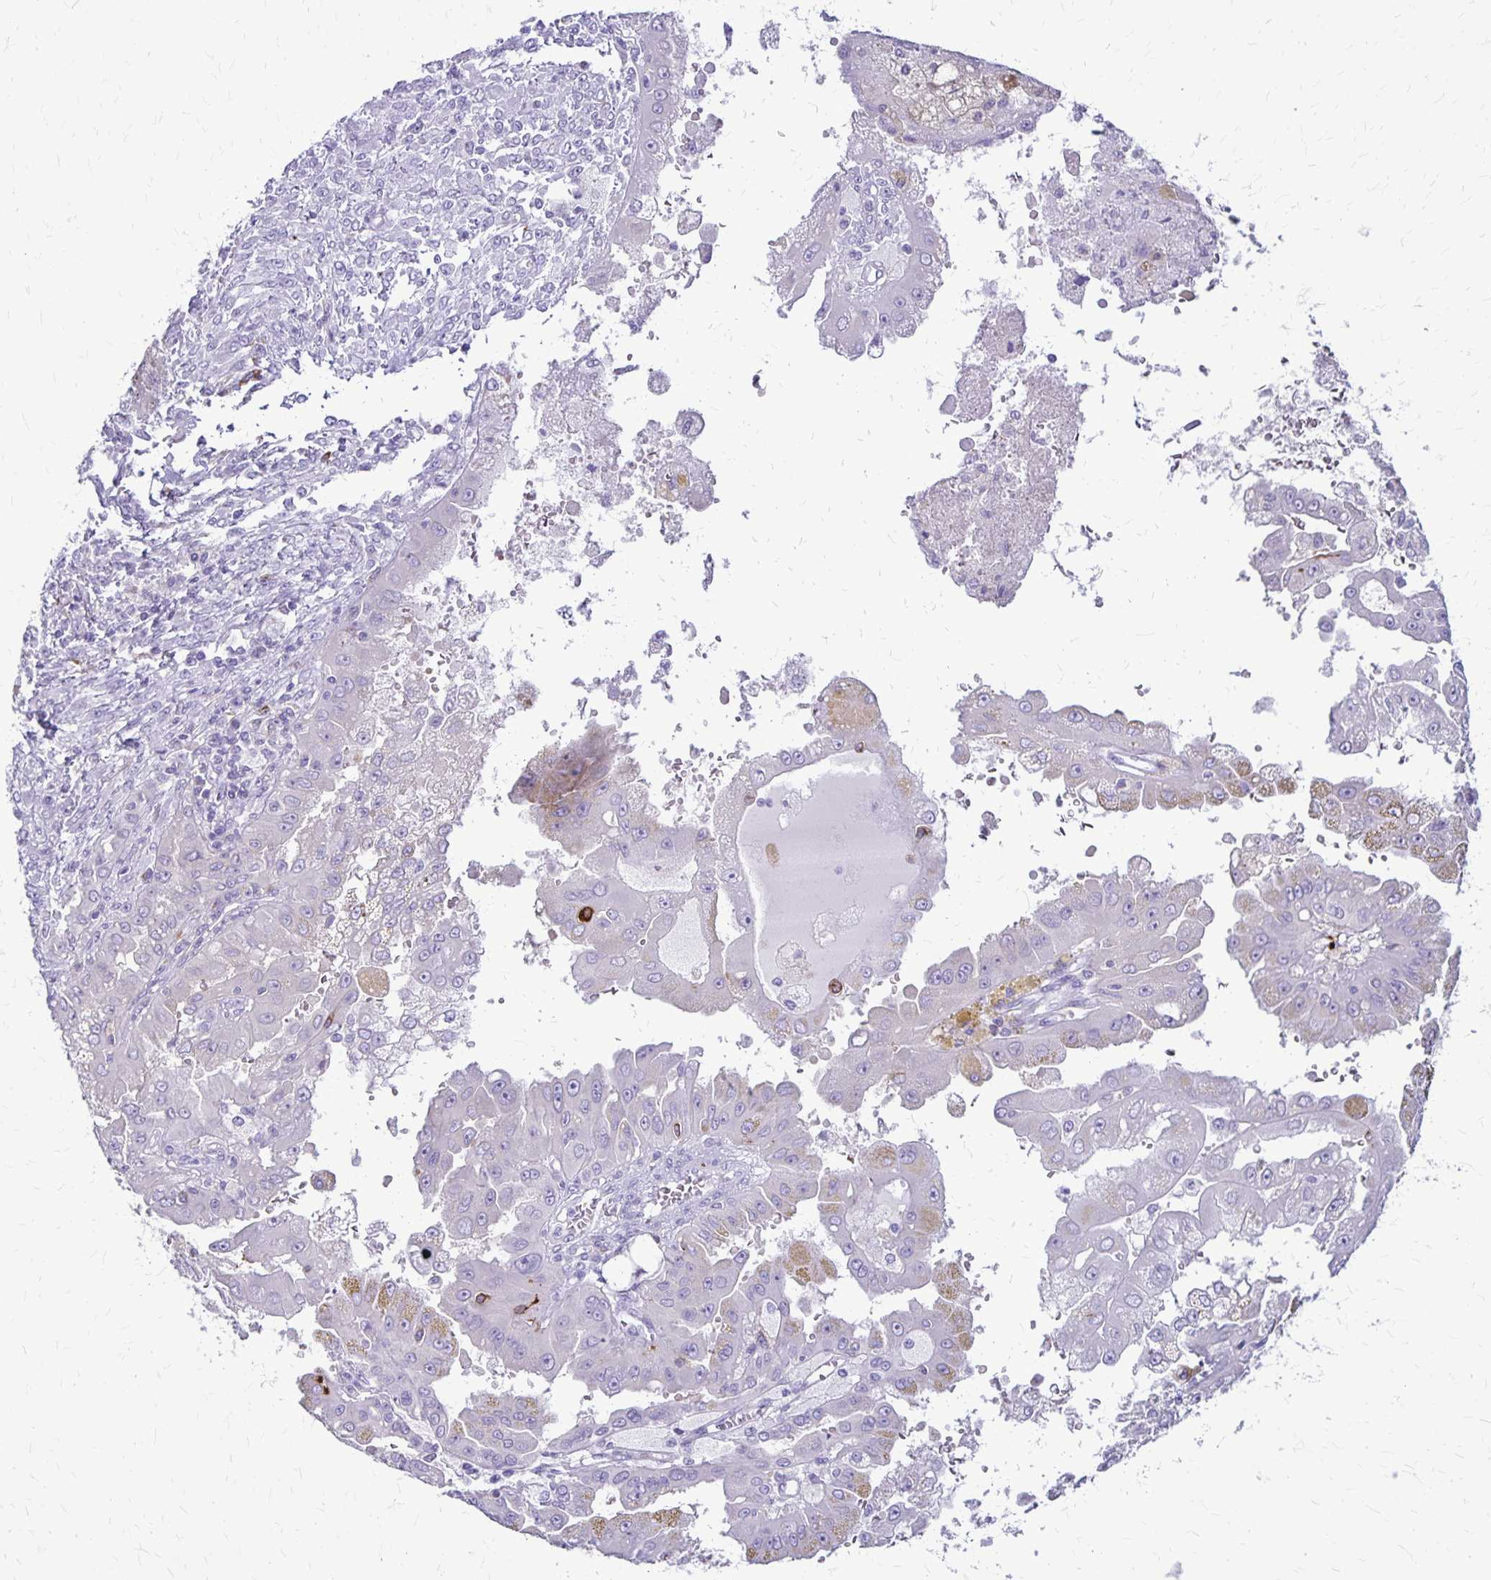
{"staining": {"intensity": "negative", "quantity": "none", "location": "none"}, "tissue": "renal cancer", "cell_type": "Tumor cells", "image_type": "cancer", "snomed": [{"axis": "morphology", "description": "Adenocarcinoma, NOS"}, {"axis": "topography", "description": "Kidney"}], "caption": "Immunohistochemical staining of human adenocarcinoma (renal) reveals no significant expression in tumor cells.", "gene": "RTN1", "patient": {"sex": "male", "age": 58}}